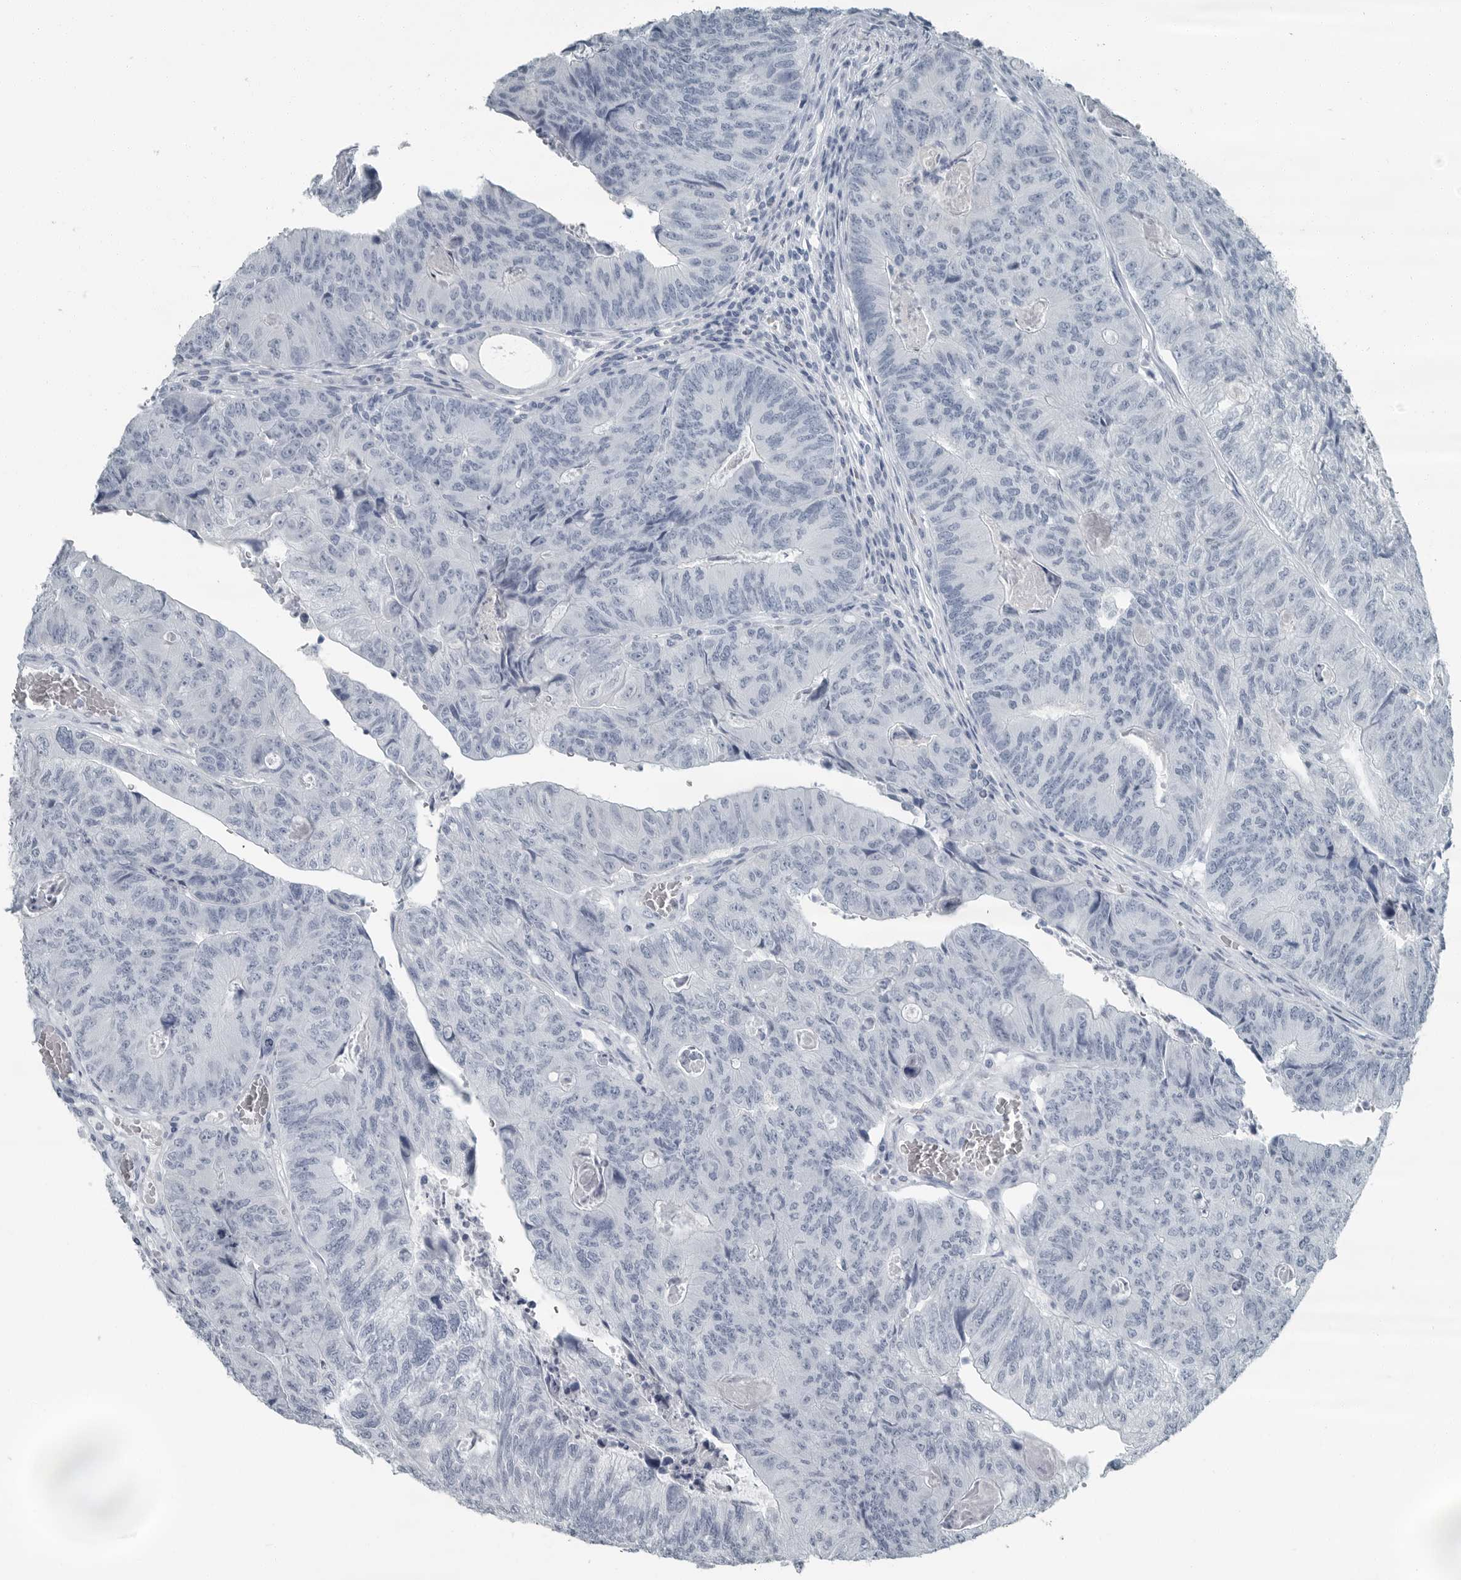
{"staining": {"intensity": "negative", "quantity": "none", "location": "none"}, "tissue": "colorectal cancer", "cell_type": "Tumor cells", "image_type": "cancer", "snomed": [{"axis": "morphology", "description": "Adenocarcinoma, NOS"}, {"axis": "topography", "description": "Colon"}], "caption": "An immunohistochemistry micrograph of colorectal adenocarcinoma is shown. There is no staining in tumor cells of colorectal adenocarcinoma.", "gene": "FABP6", "patient": {"sex": "female", "age": 67}}